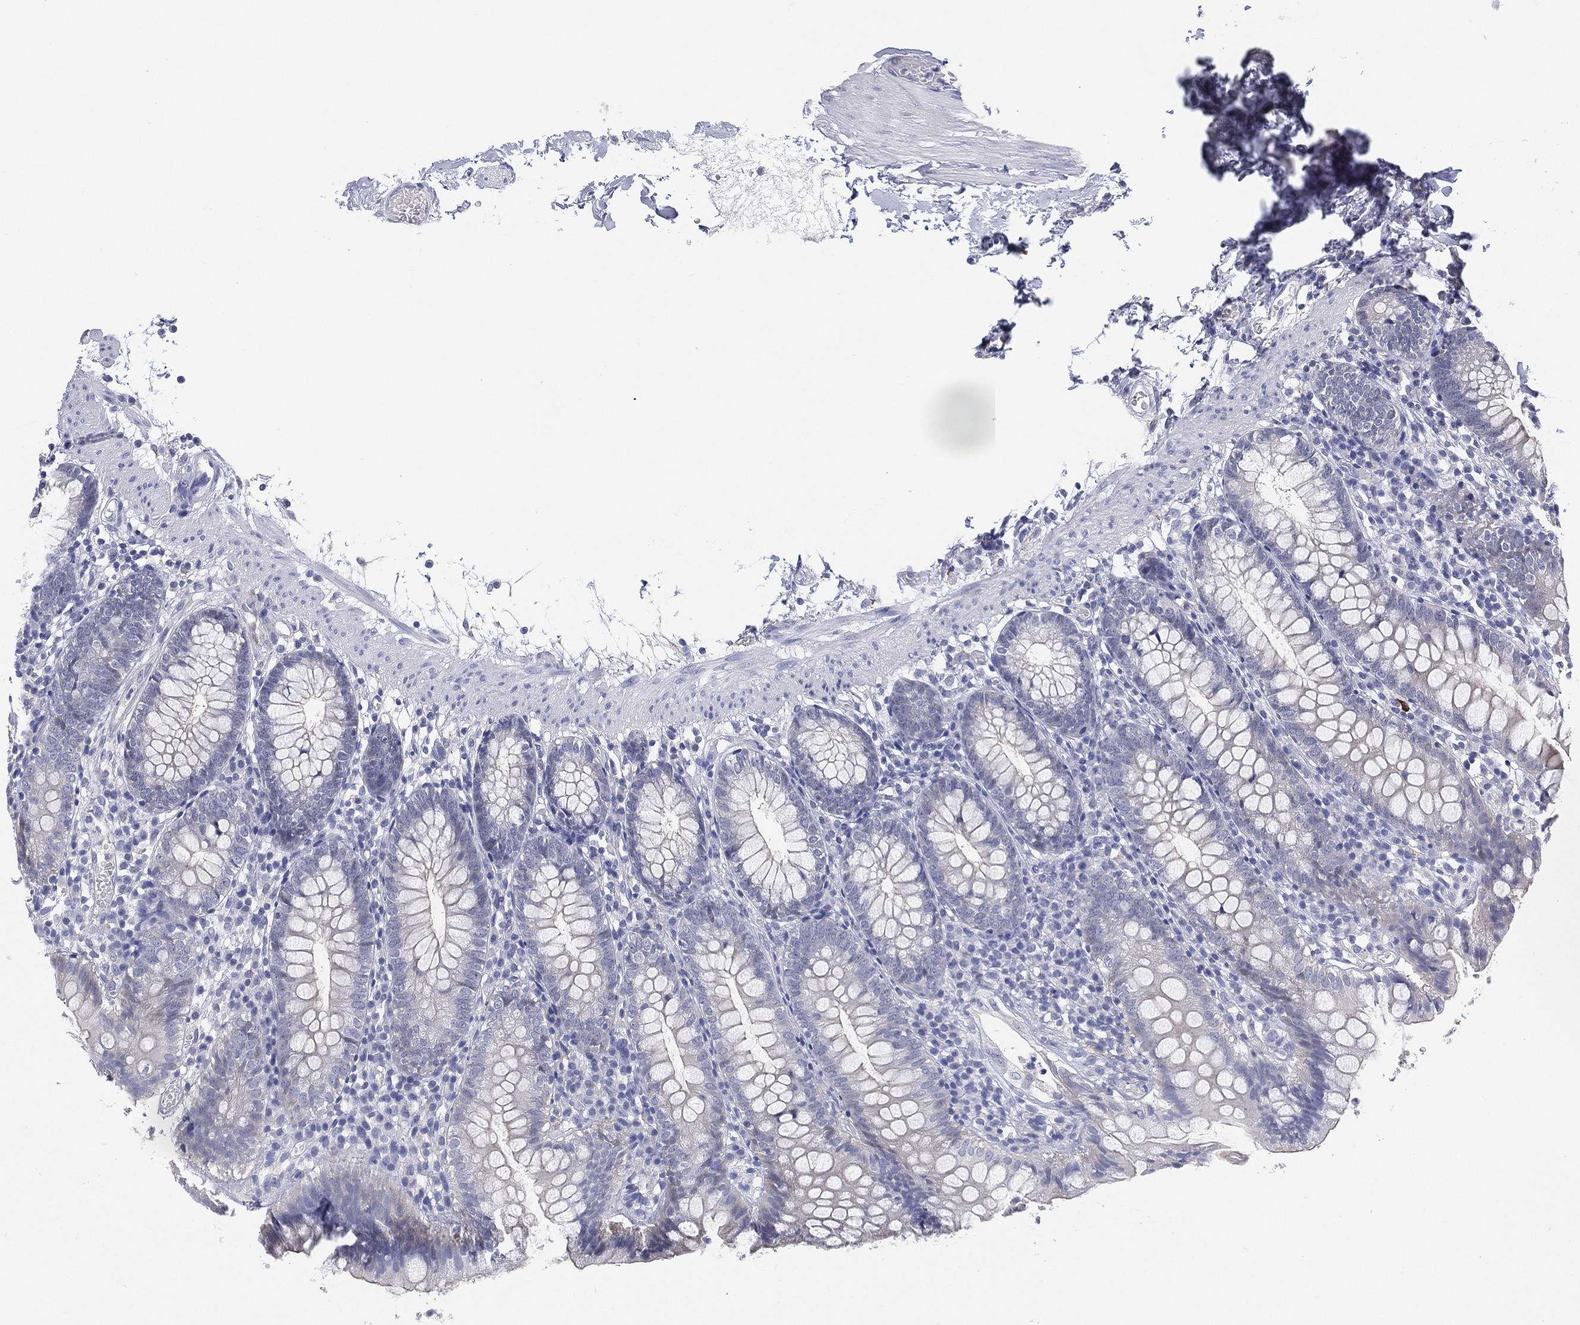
{"staining": {"intensity": "negative", "quantity": "none", "location": "none"}, "tissue": "small intestine", "cell_type": "Glandular cells", "image_type": "normal", "snomed": [{"axis": "morphology", "description": "Normal tissue, NOS"}, {"axis": "topography", "description": "Small intestine"}], "caption": "Small intestine stained for a protein using IHC displays no staining glandular cells.", "gene": "C5orf46", "patient": {"sex": "female", "age": 90}}